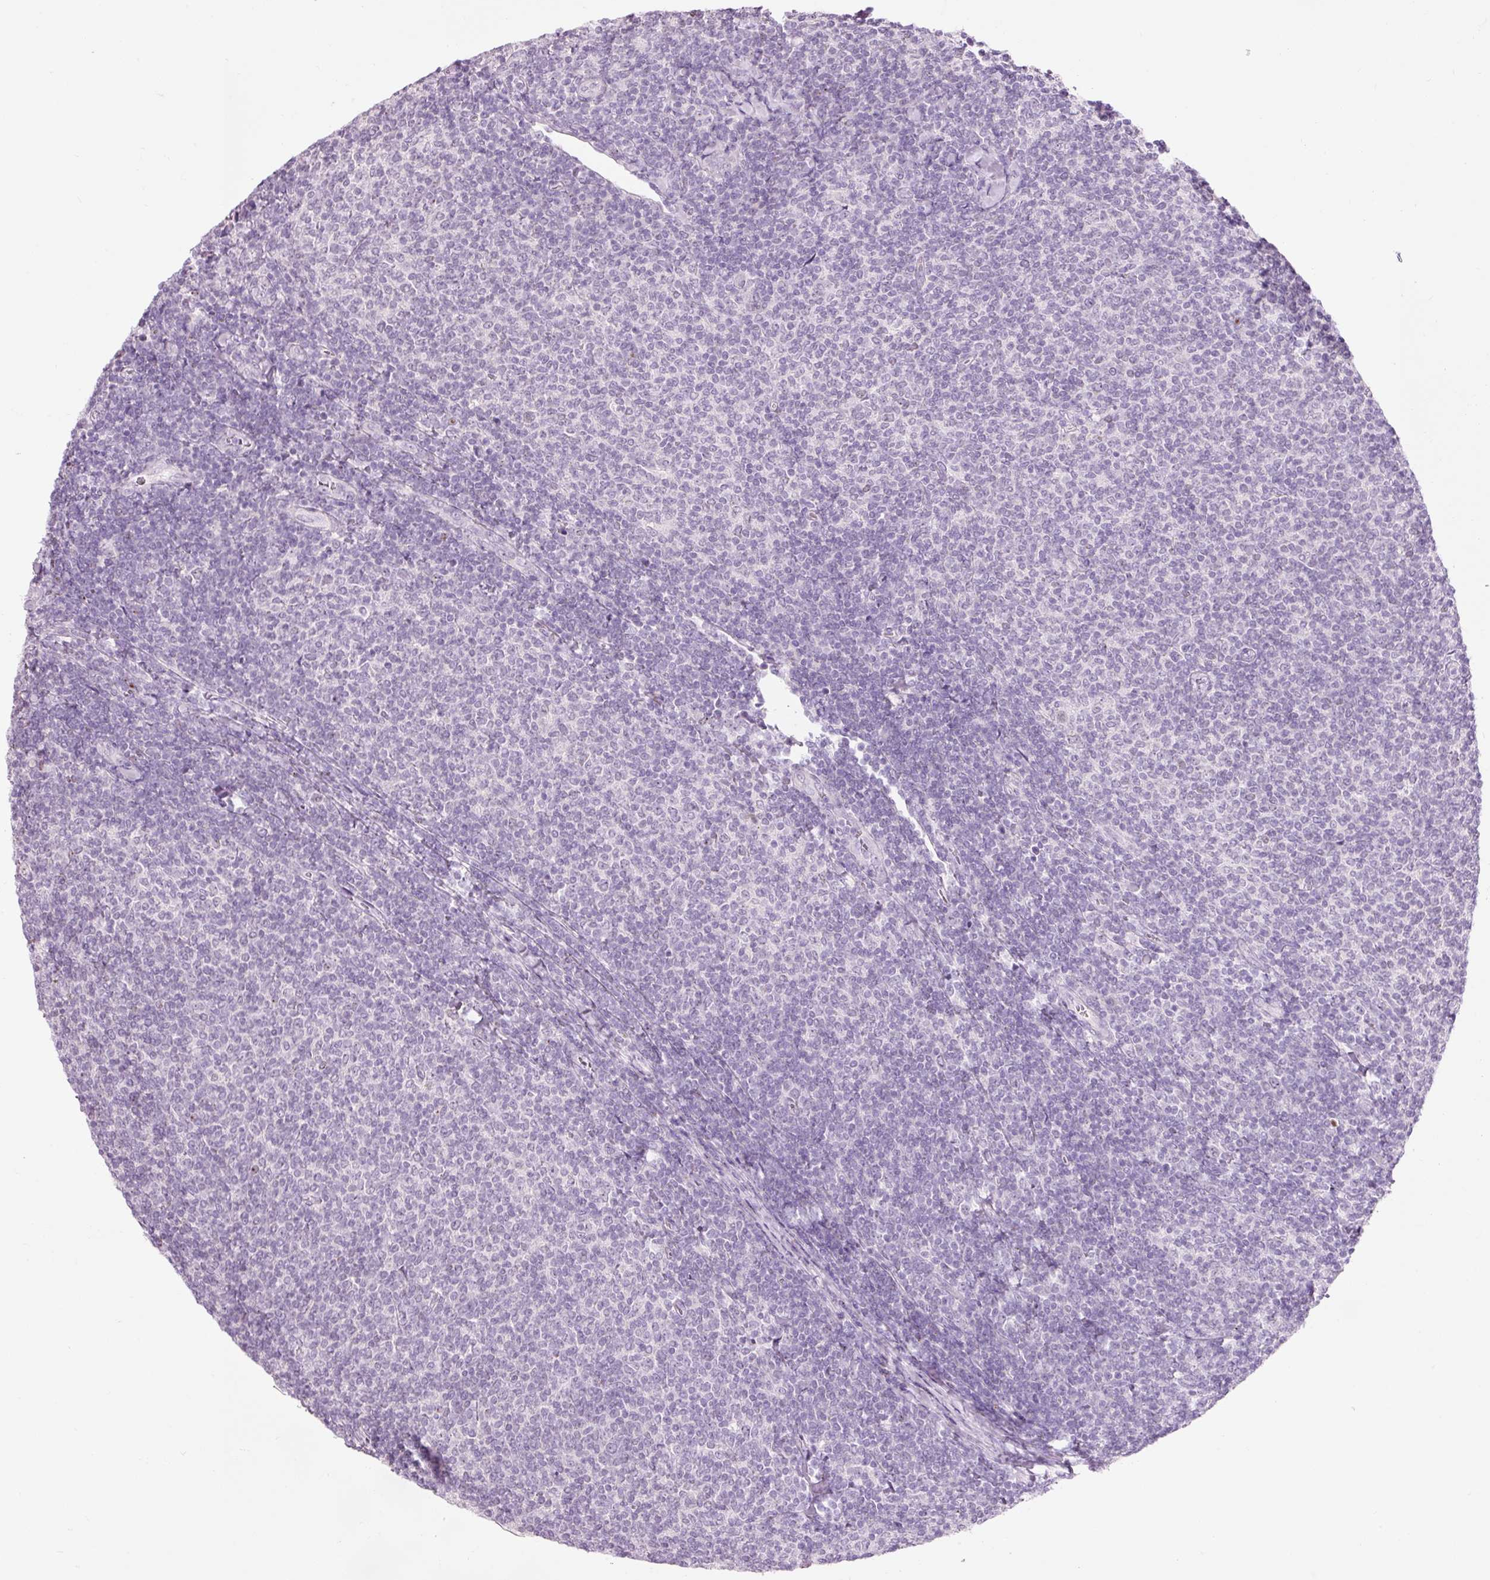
{"staining": {"intensity": "negative", "quantity": "none", "location": "none"}, "tissue": "lymphoma", "cell_type": "Tumor cells", "image_type": "cancer", "snomed": [{"axis": "morphology", "description": "Malignant lymphoma, non-Hodgkin's type, Low grade"}, {"axis": "topography", "description": "Lymph node"}], "caption": "DAB immunohistochemical staining of lymphoma shows no significant expression in tumor cells.", "gene": "DHRS11", "patient": {"sex": "male", "age": 52}}